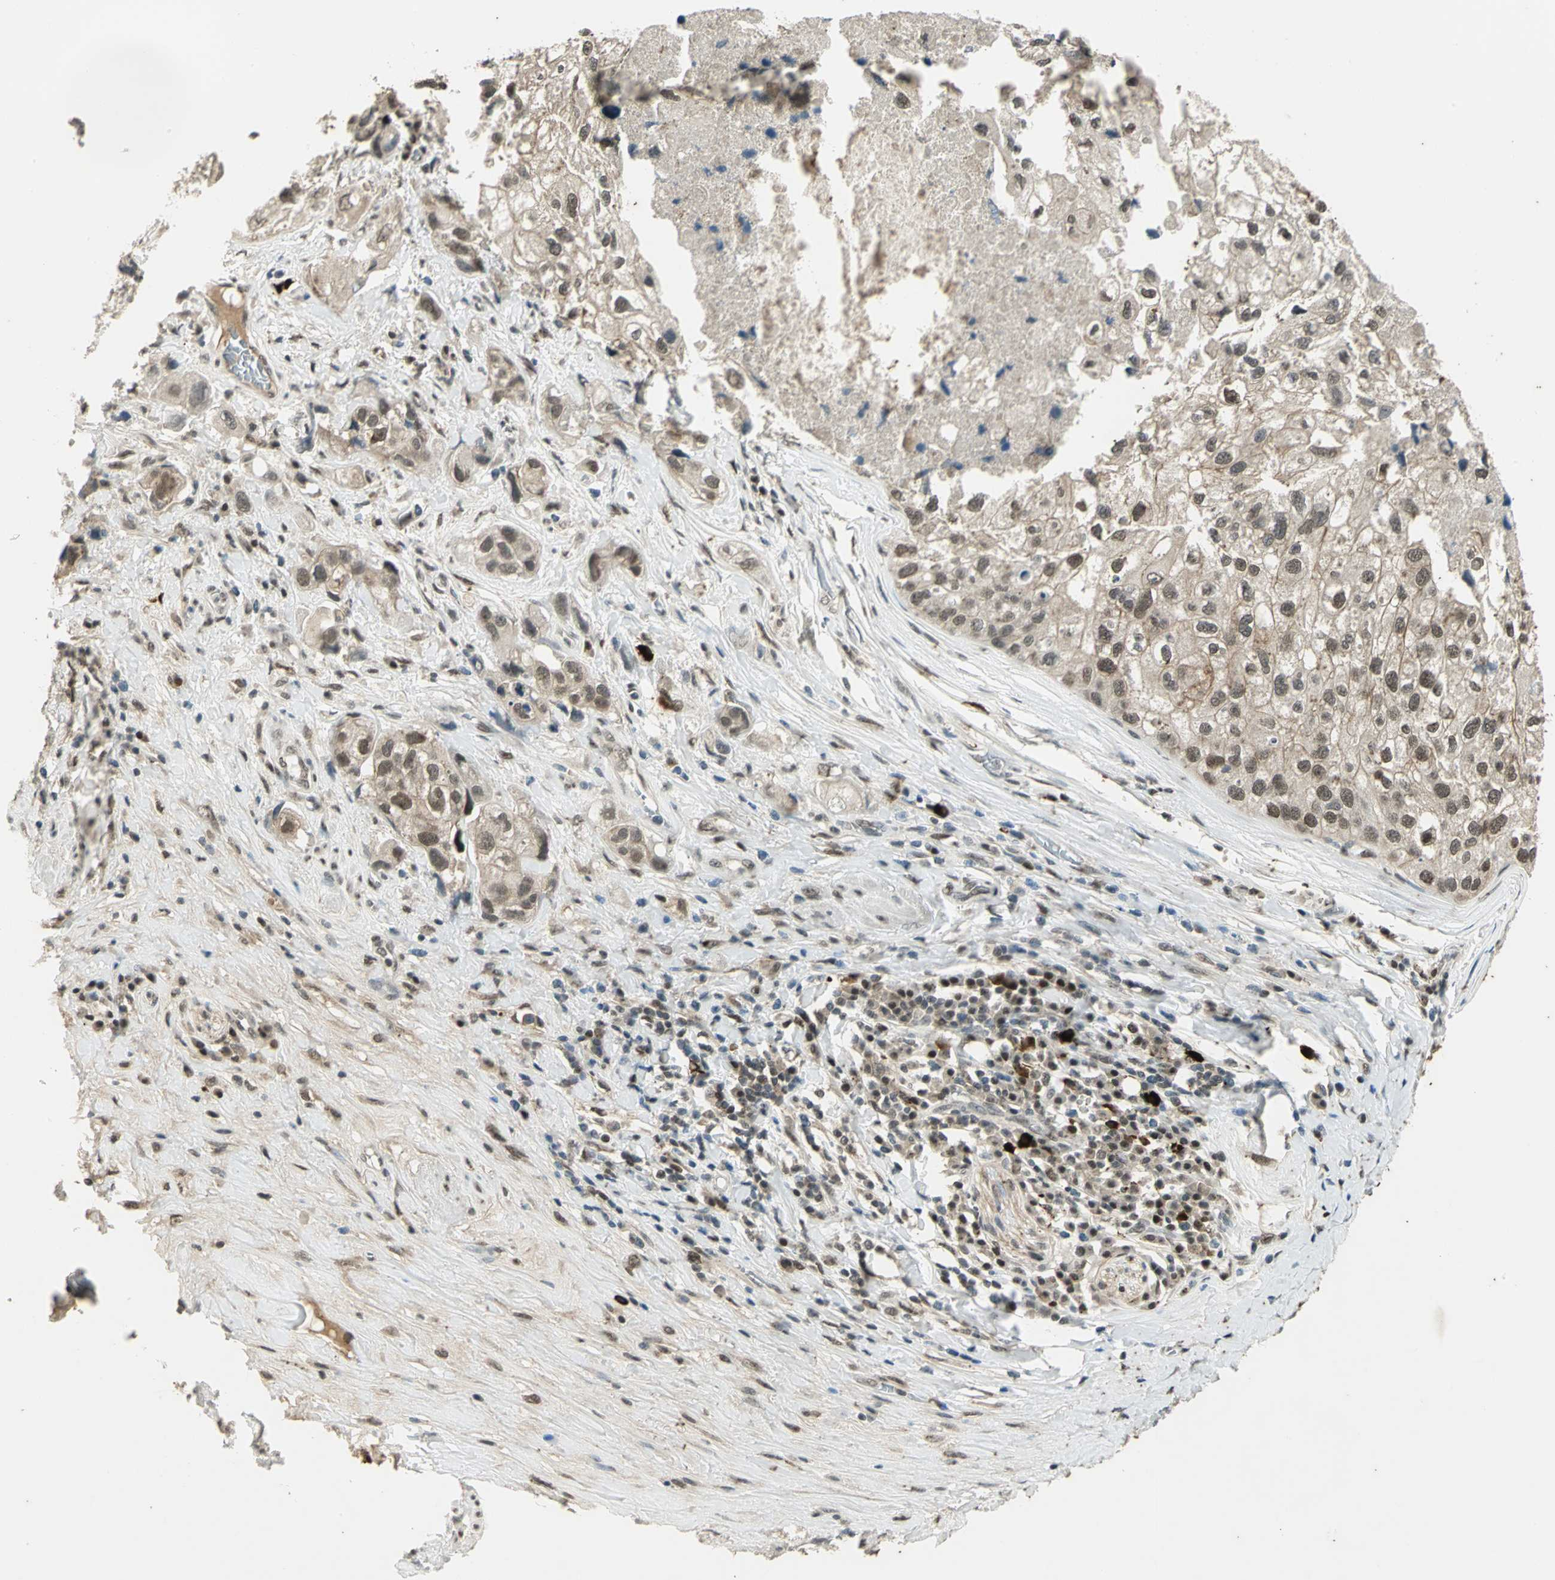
{"staining": {"intensity": "weak", "quantity": "<25%", "location": "cytoplasmic/membranous"}, "tissue": "urothelial cancer", "cell_type": "Tumor cells", "image_type": "cancer", "snomed": [{"axis": "morphology", "description": "Urothelial carcinoma, High grade"}, {"axis": "topography", "description": "Urinary bladder"}], "caption": "IHC micrograph of urothelial cancer stained for a protein (brown), which demonstrates no expression in tumor cells.", "gene": "RAD17", "patient": {"sex": "female", "age": 64}}